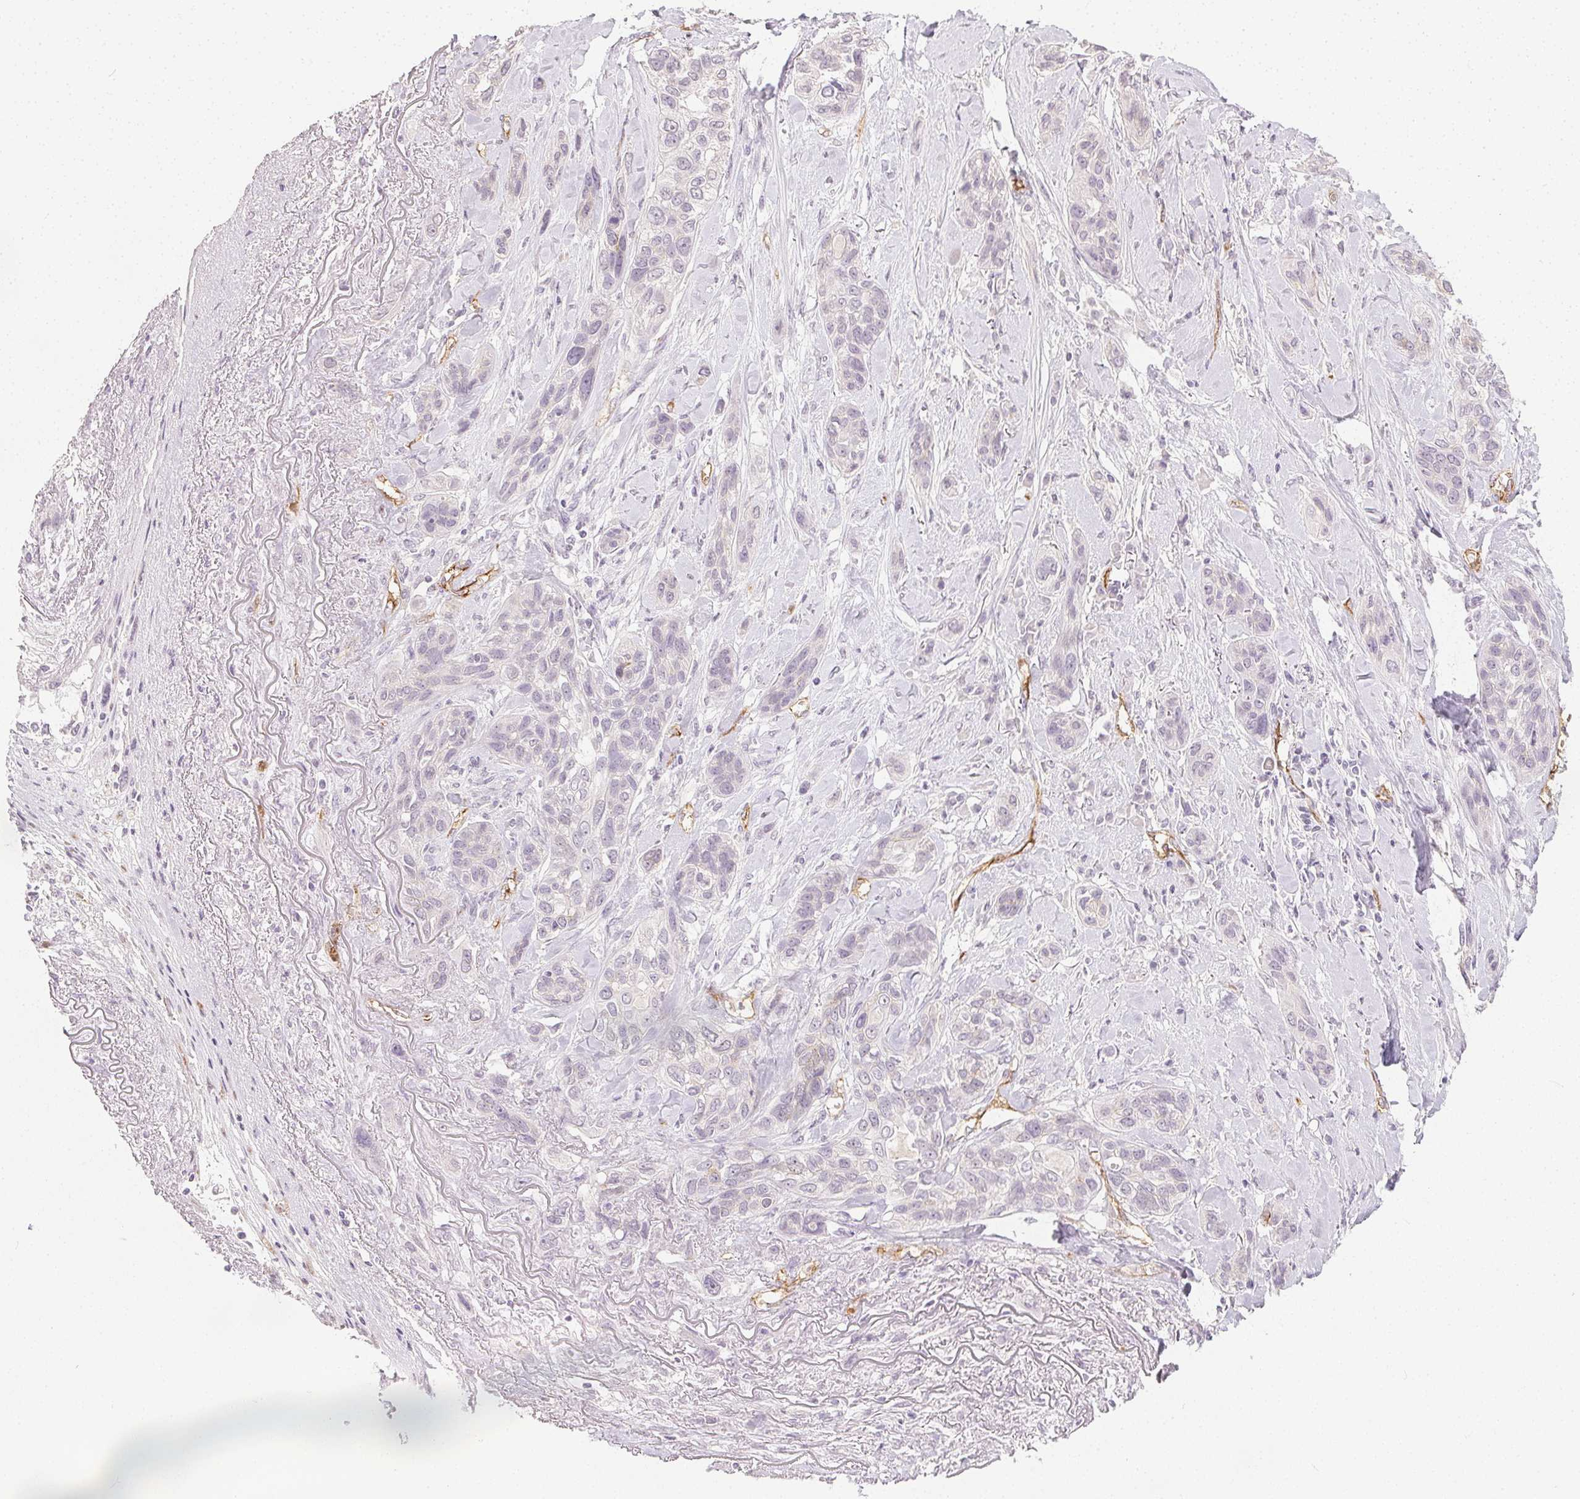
{"staining": {"intensity": "weak", "quantity": "<25%", "location": "cytoplasmic/membranous"}, "tissue": "lung cancer", "cell_type": "Tumor cells", "image_type": "cancer", "snomed": [{"axis": "morphology", "description": "Squamous cell carcinoma, NOS"}, {"axis": "topography", "description": "Lung"}], "caption": "Squamous cell carcinoma (lung) stained for a protein using IHC displays no expression tumor cells.", "gene": "PODXL", "patient": {"sex": "female", "age": 70}}